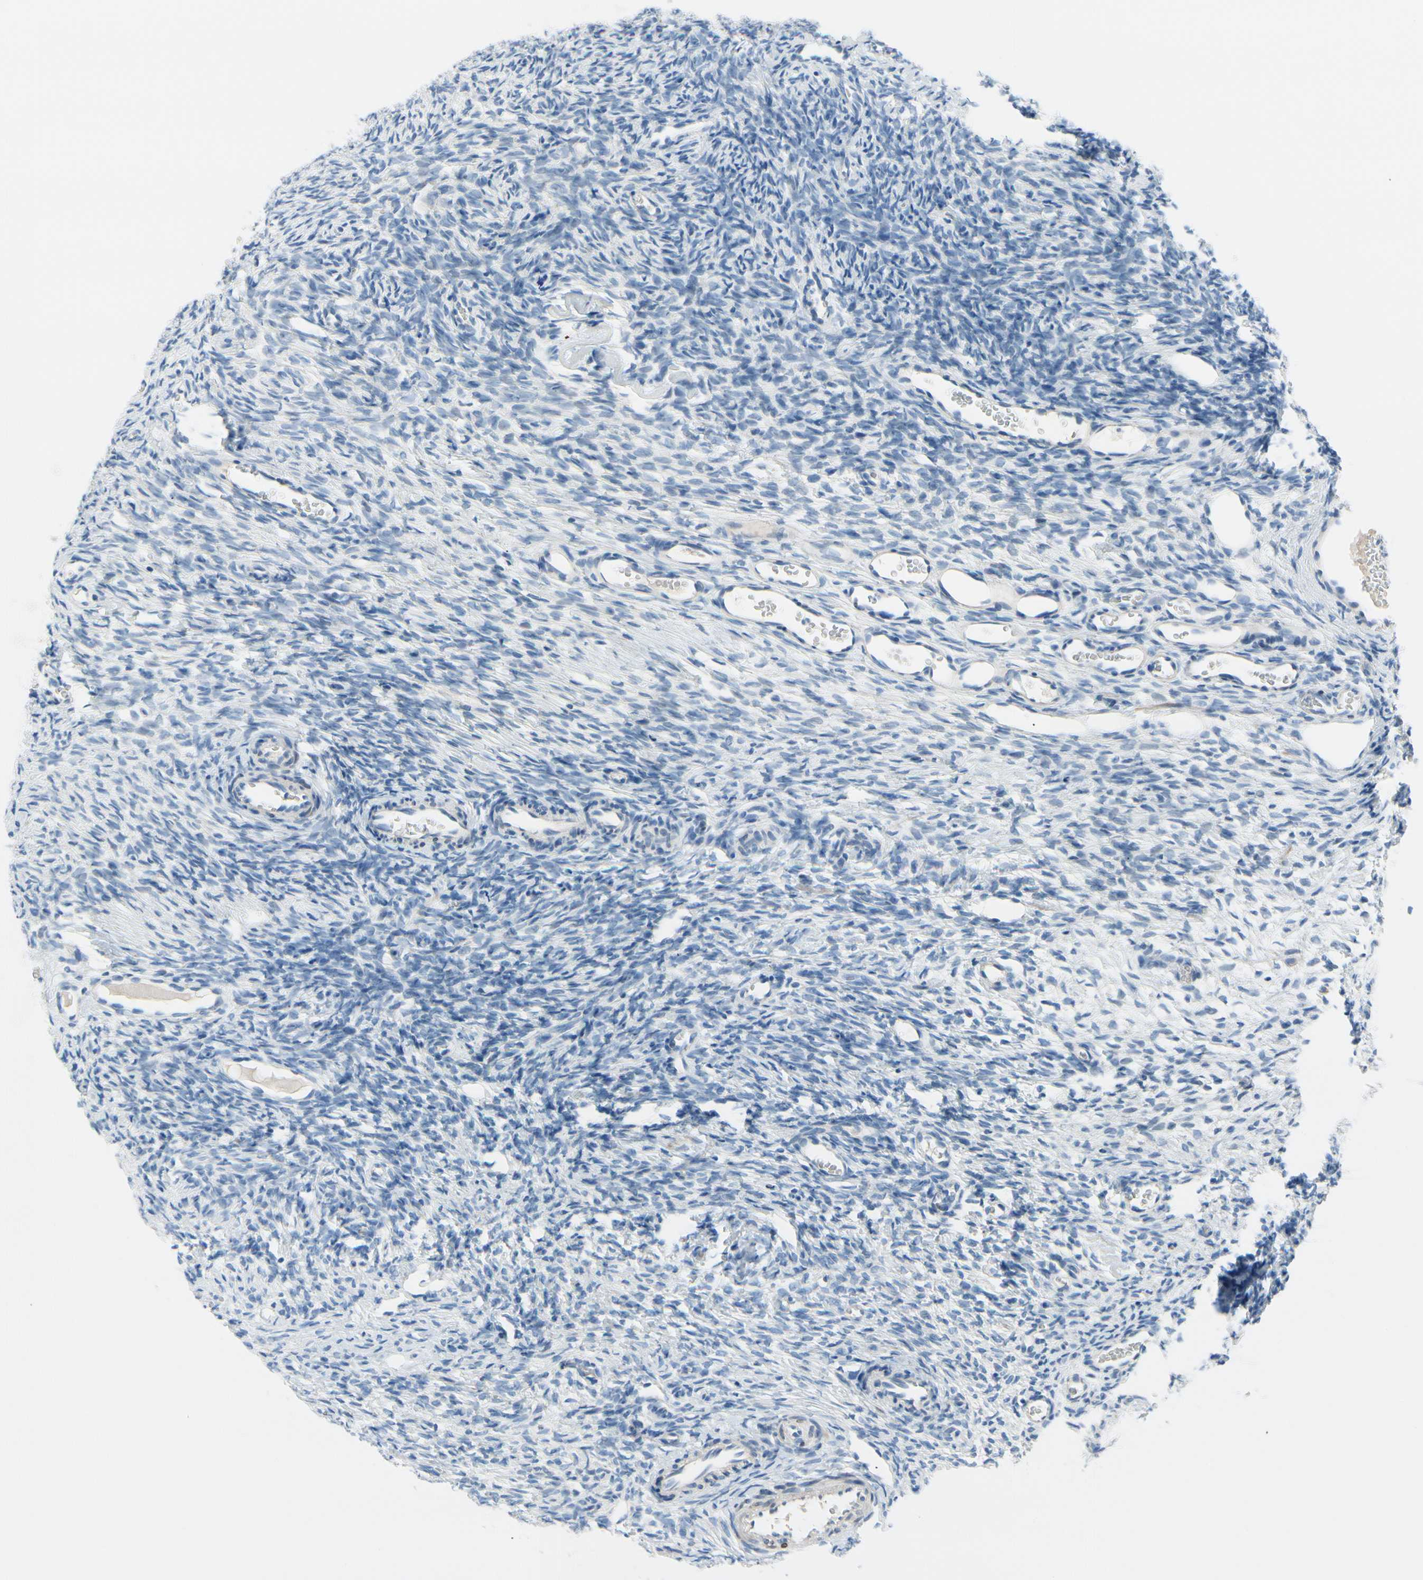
{"staining": {"intensity": "negative", "quantity": "none", "location": "none"}, "tissue": "ovary", "cell_type": "Ovarian stroma cells", "image_type": "normal", "snomed": [{"axis": "morphology", "description": "Normal tissue, NOS"}, {"axis": "topography", "description": "Ovary"}], "caption": "Ovary was stained to show a protein in brown. There is no significant expression in ovarian stroma cells. (DAB immunohistochemistry (IHC) visualized using brightfield microscopy, high magnification).", "gene": "FCER2", "patient": {"sex": "female", "age": 35}}